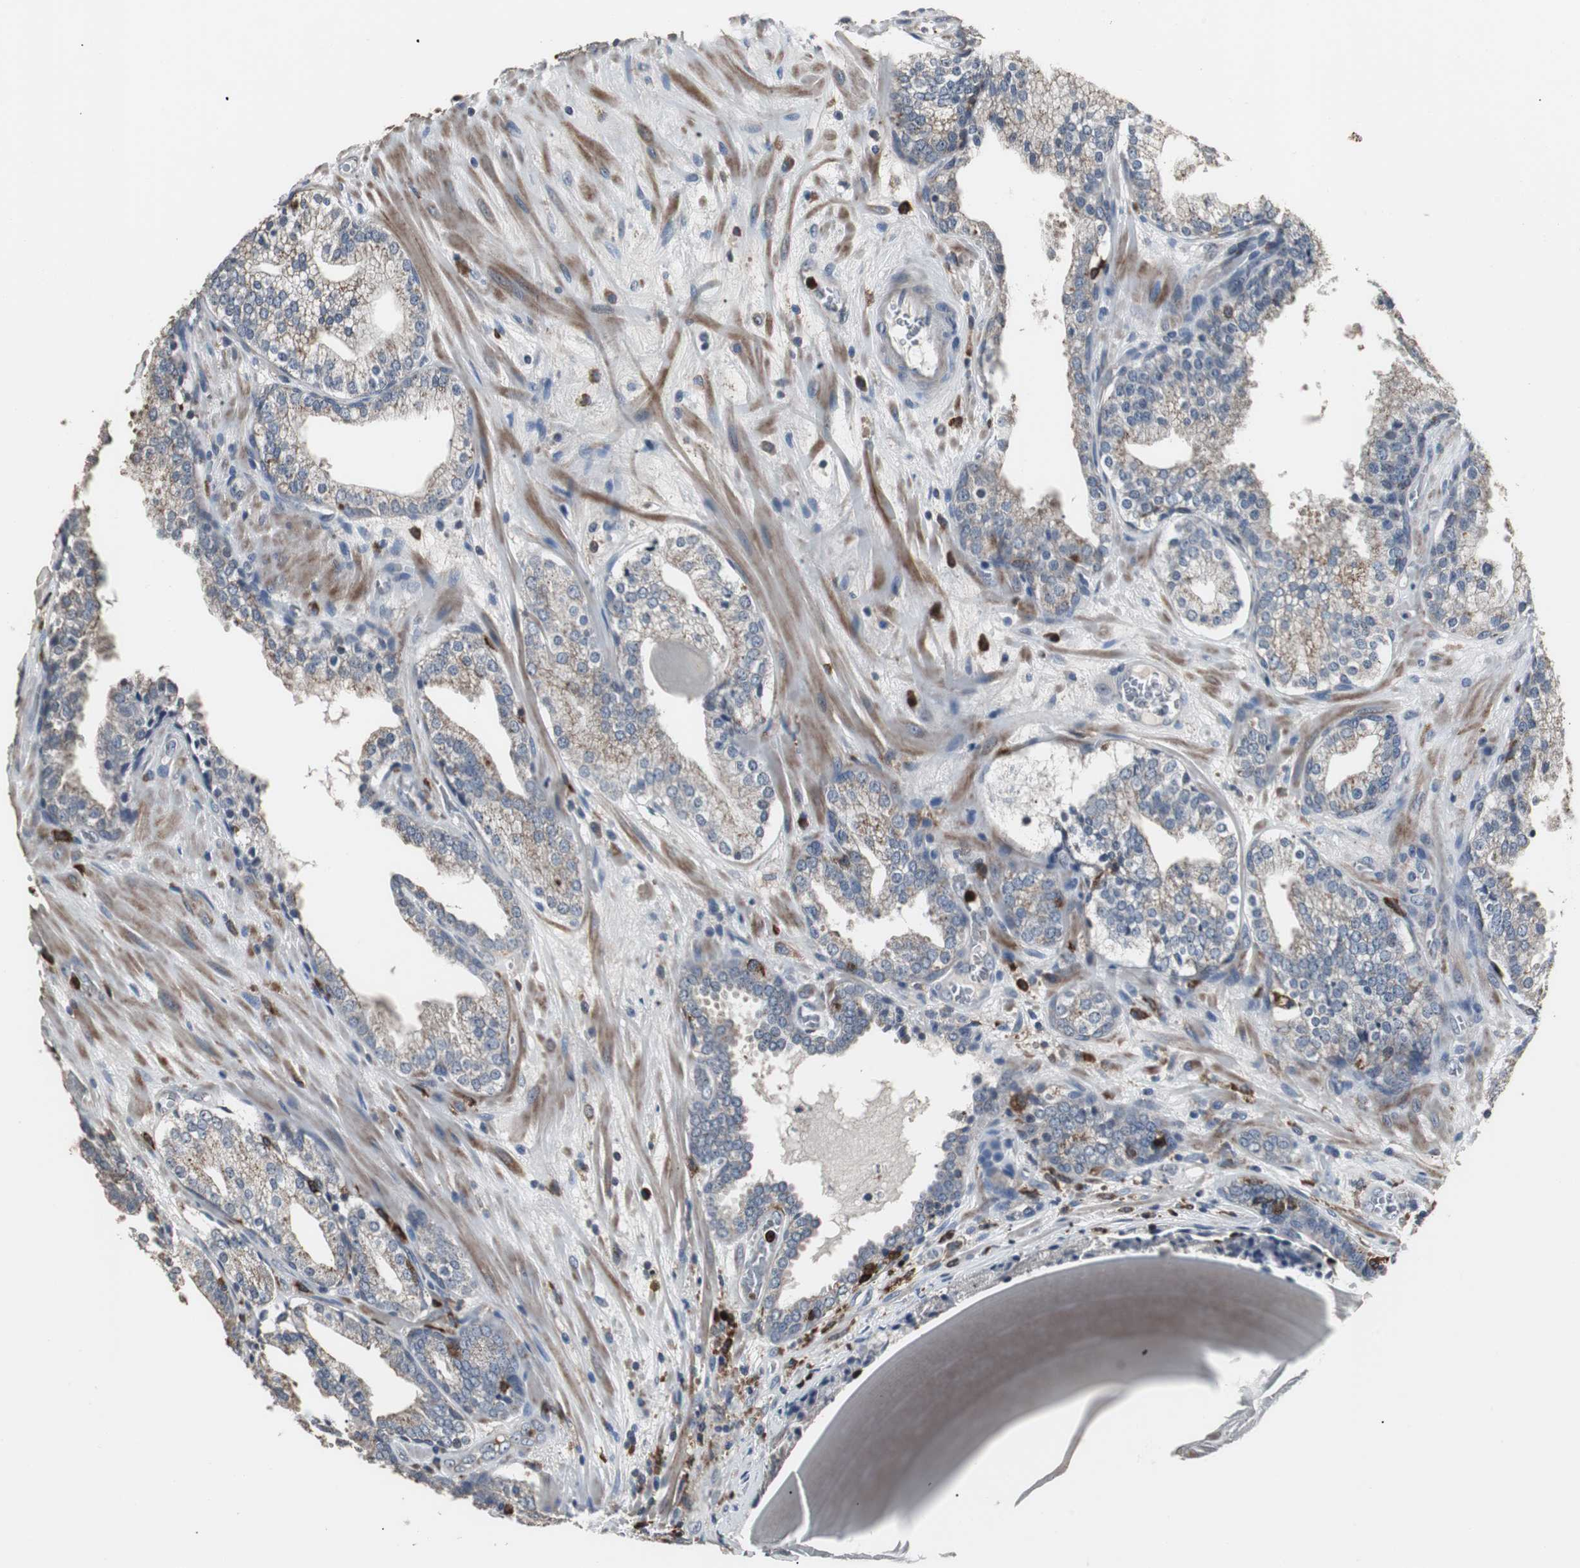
{"staining": {"intensity": "weak", "quantity": ">75%", "location": "cytoplasmic/membranous"}, "tissue": "prostate cancer", "cell_type": "Tumor cells", "image_type": "cancer", "snomed": [{"axis": "morphology", "description": "Adenocarcinoma, High grade"}, {"axis": "topography", "description": "Prostate"}], "caption": "Human prostate high-grade adenocarcinoma stained with a brown dye displays weak cytoplasmic/membranous positive staining in approximately >75% of tumor cells.", "gene": "NCF2", "patient": {"sex": "male", "age": 68}}